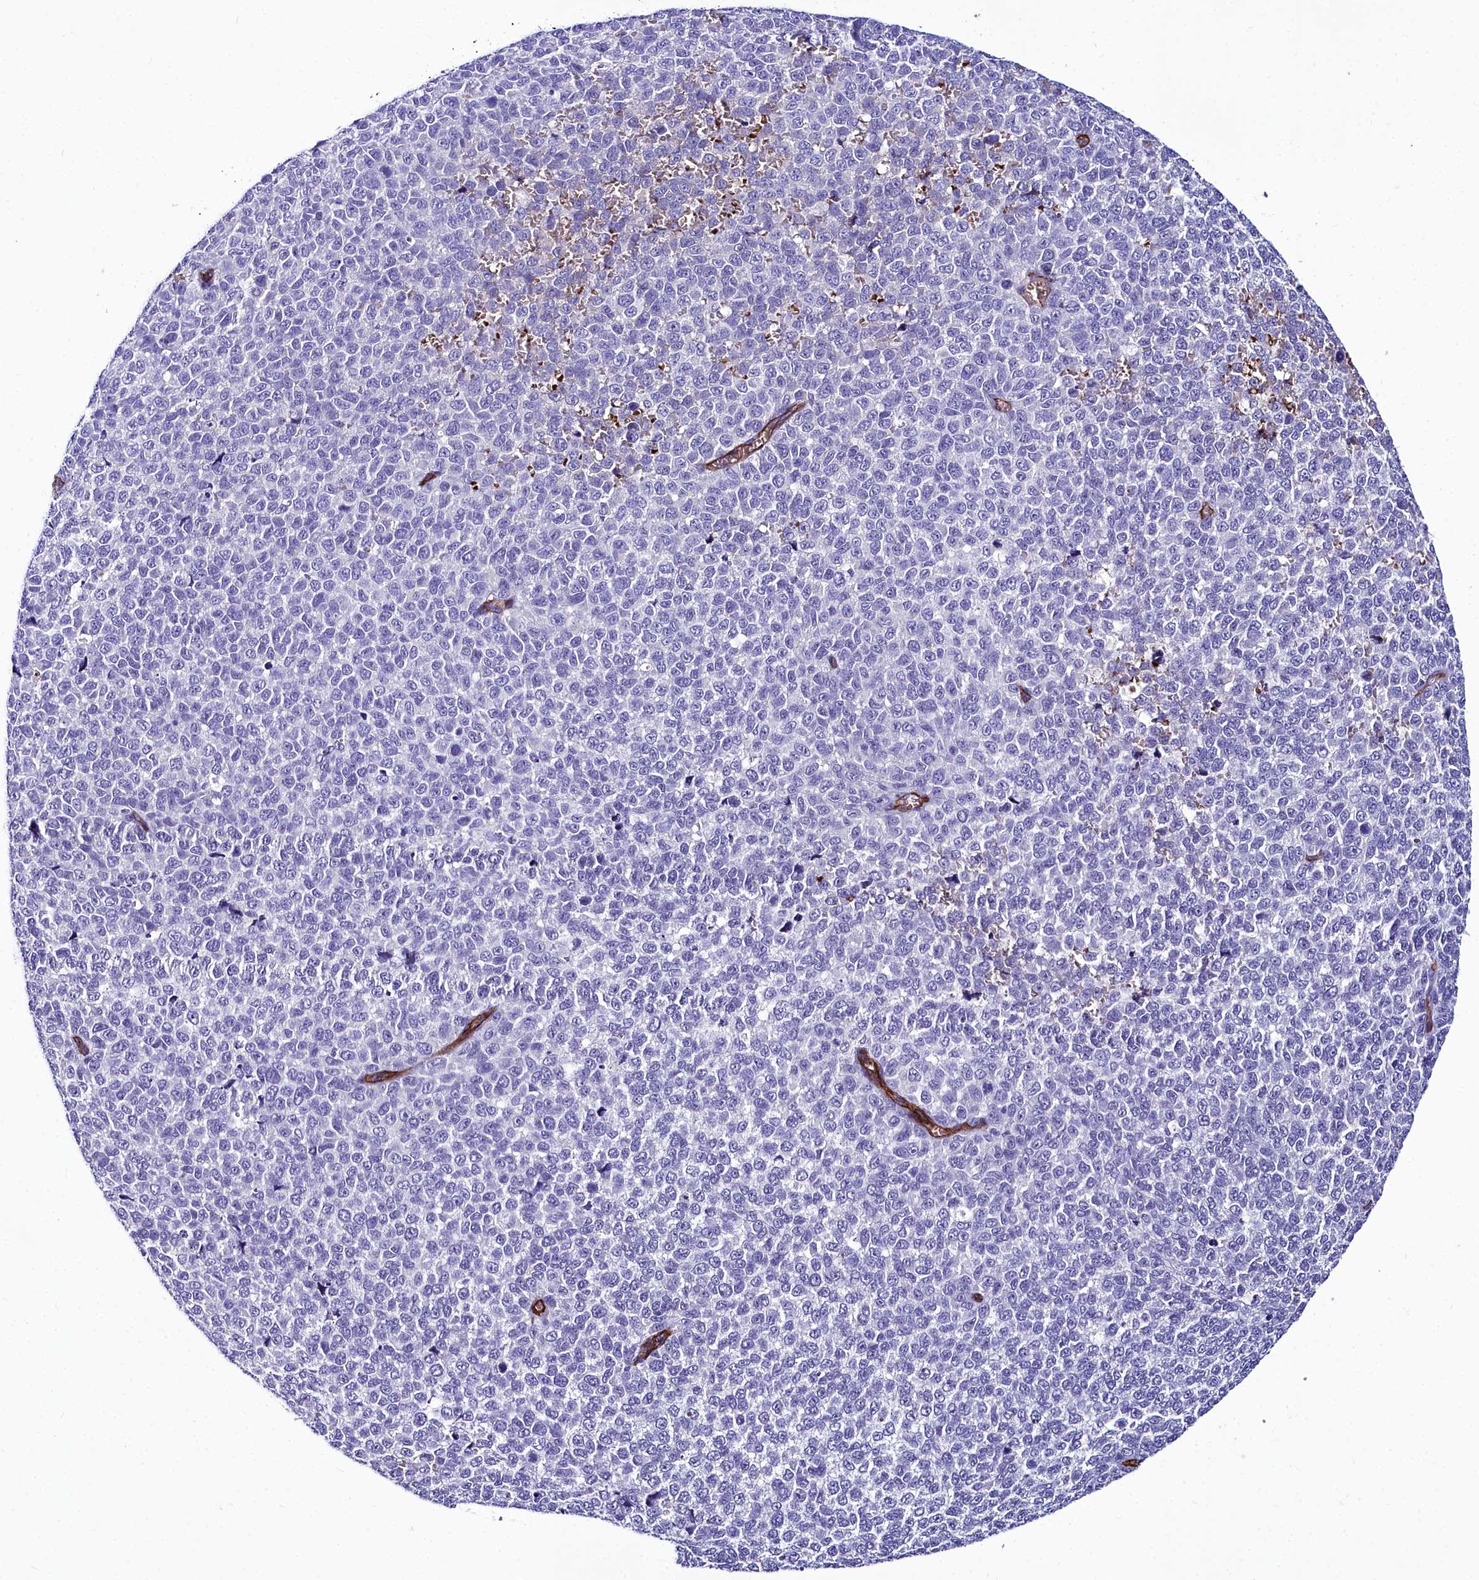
{"staining": {"intensity": "negative", "quantity": "none", "location": "none"}, "tissue": "melanoma", "cell_type": "Tumor cells", "image_type": "cancer", "snomed": [{"axis": "morphology", "description": "Malignant melanoma, NOS"}, {"axis": "topography", "description": "Nose, NOS"}], "caption": "IHC histopathology image of neoplastic tissue: human malignant melanoma stained with DAB reveals no significant protein positivity in tumor cells.", "gene": "CYP4F11", "patient": {"sex": "female", "age": 48}}